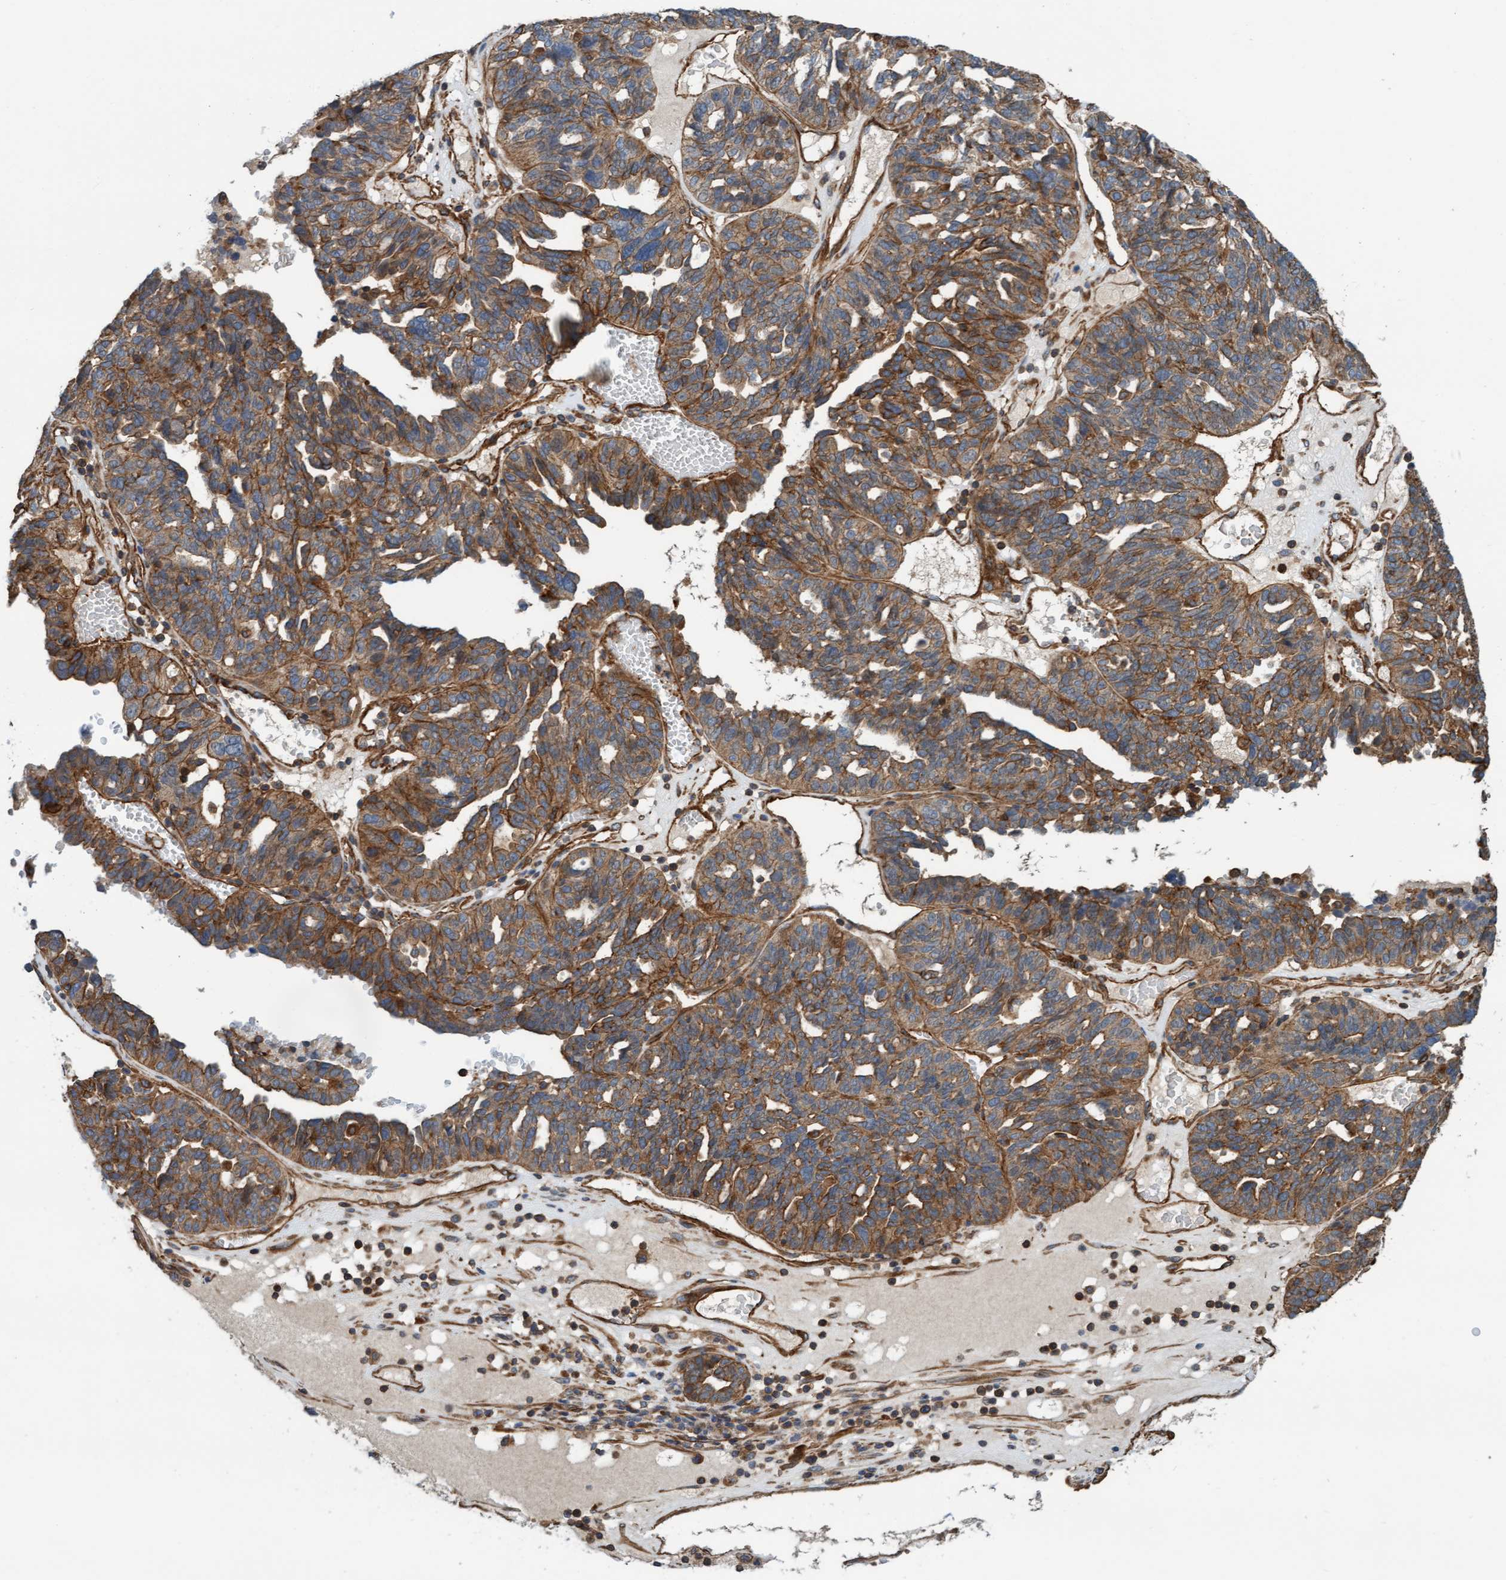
{"staining": {"intensity": "moderate", "quantity": ">75%", "location": "cytoplasmic/membranous"}, "tissue": "ovarian cancer", "cell_type": "Tumor cells", "image_type": "cancer", "snomed": [{"axis": "morphology", "description": "Cystadenocarcinoma, serous, NOS"}, {"axis": "topography", "description": "Ovary"}], "caption": "The immunohistochemical stain shows moderate cytoplasmic/membranous positivity in tumor cells of ovarian cancer tissue. Ihc stains the protein in brown and the nuclei are stained blue.", "gene": "STXBP4", "patient": {"sex": "female", "age": 59}}